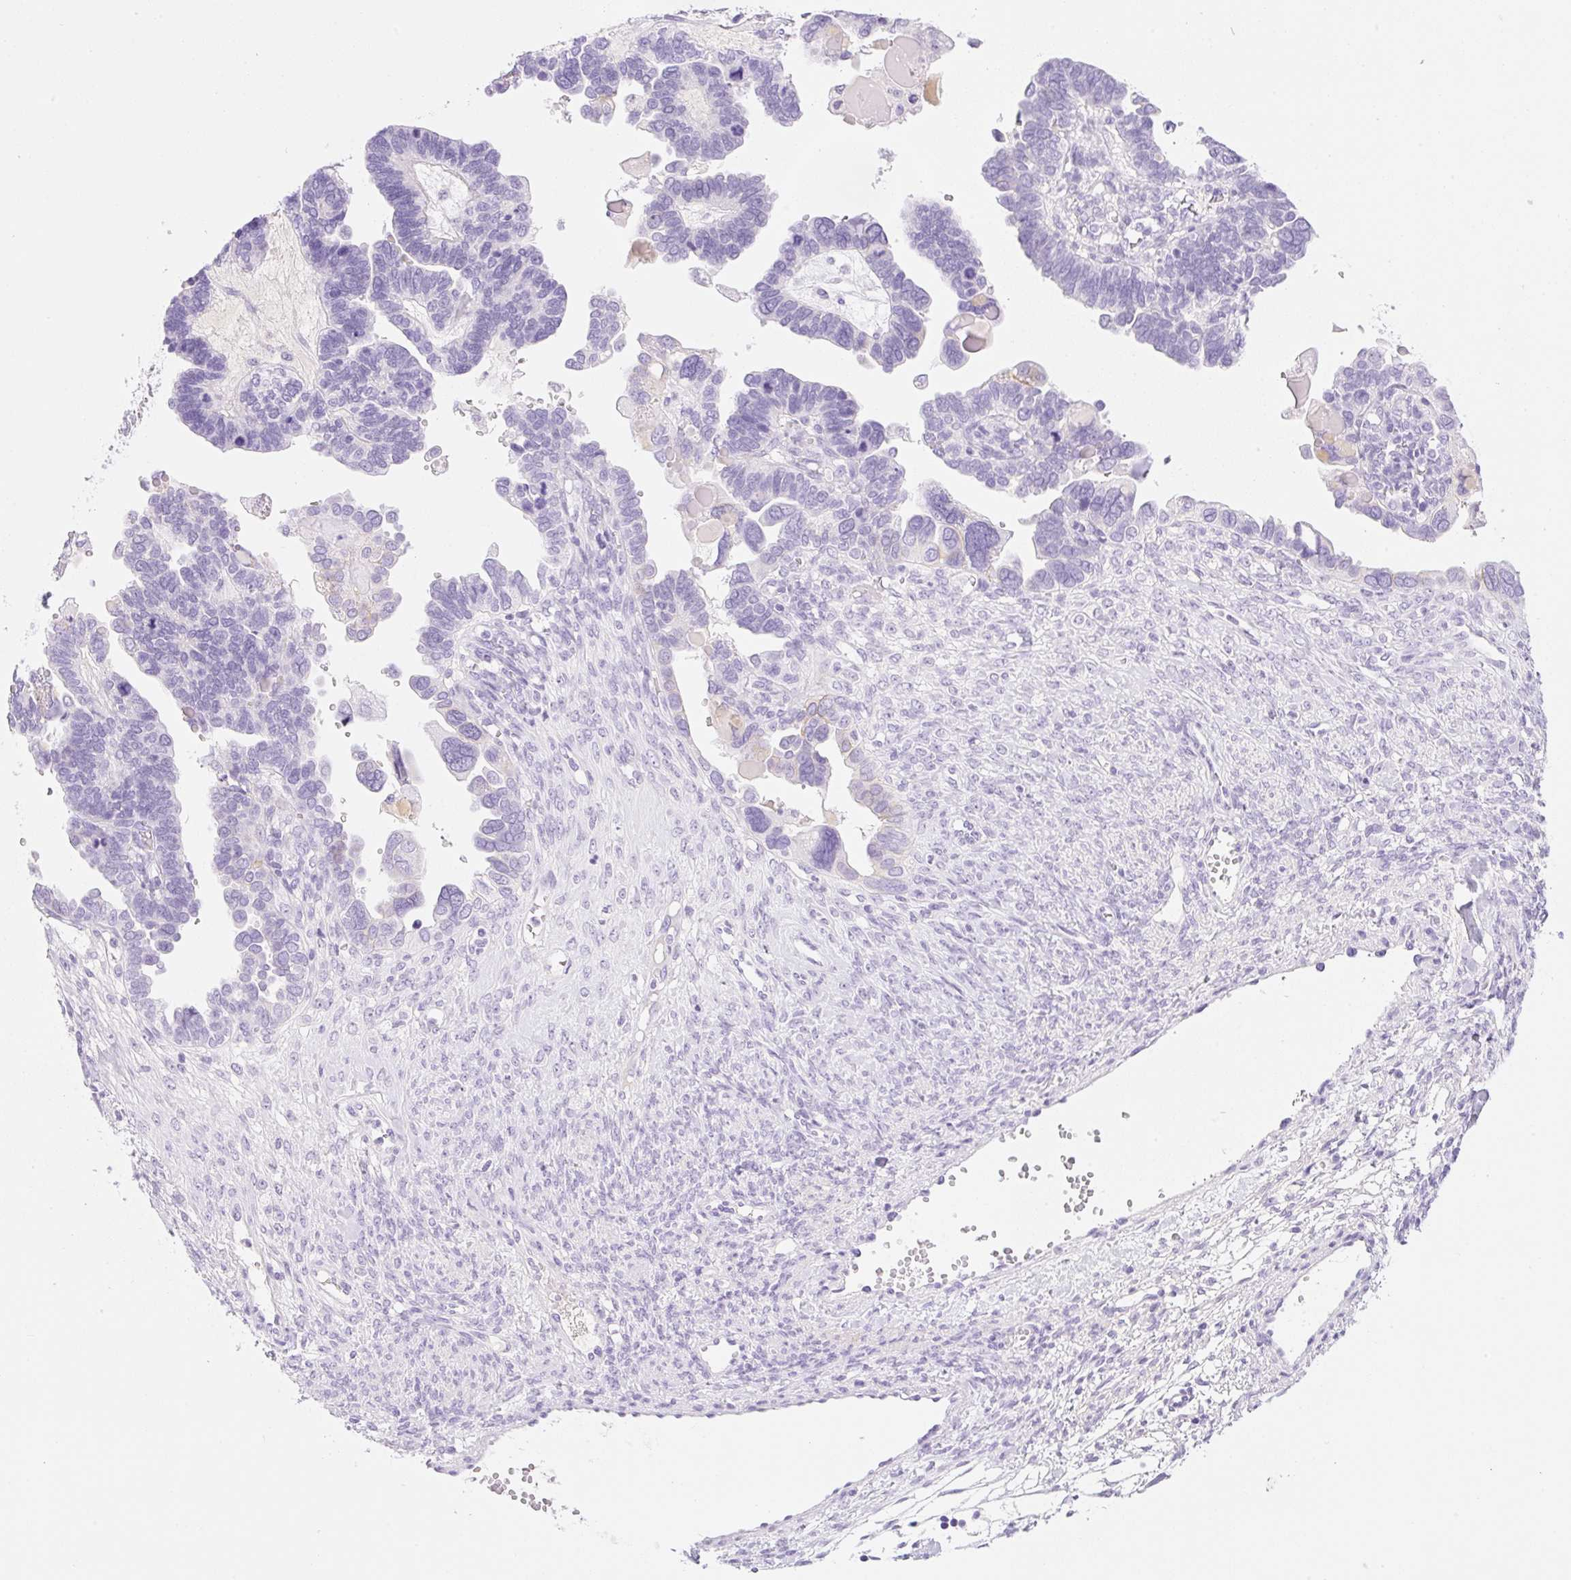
{"staining": {"intensity": "negative", "quantity": "none", "location": "none"}, "tissue": "ovarian cancer", "cell_type": "Tumor cells", "image_type": "cancer", "snomed": [{"axis": "morphology", "description": "Cystadenocarcinoma, serous, NOS"}, {"axis": "topography", "description": "Ovary"}], "caption": "Tumor cells show no significant expression in ovarian serous cystadenocarcinoma.", "gene": "PALM3", "patient": {"sex": "female", "age": 51}}